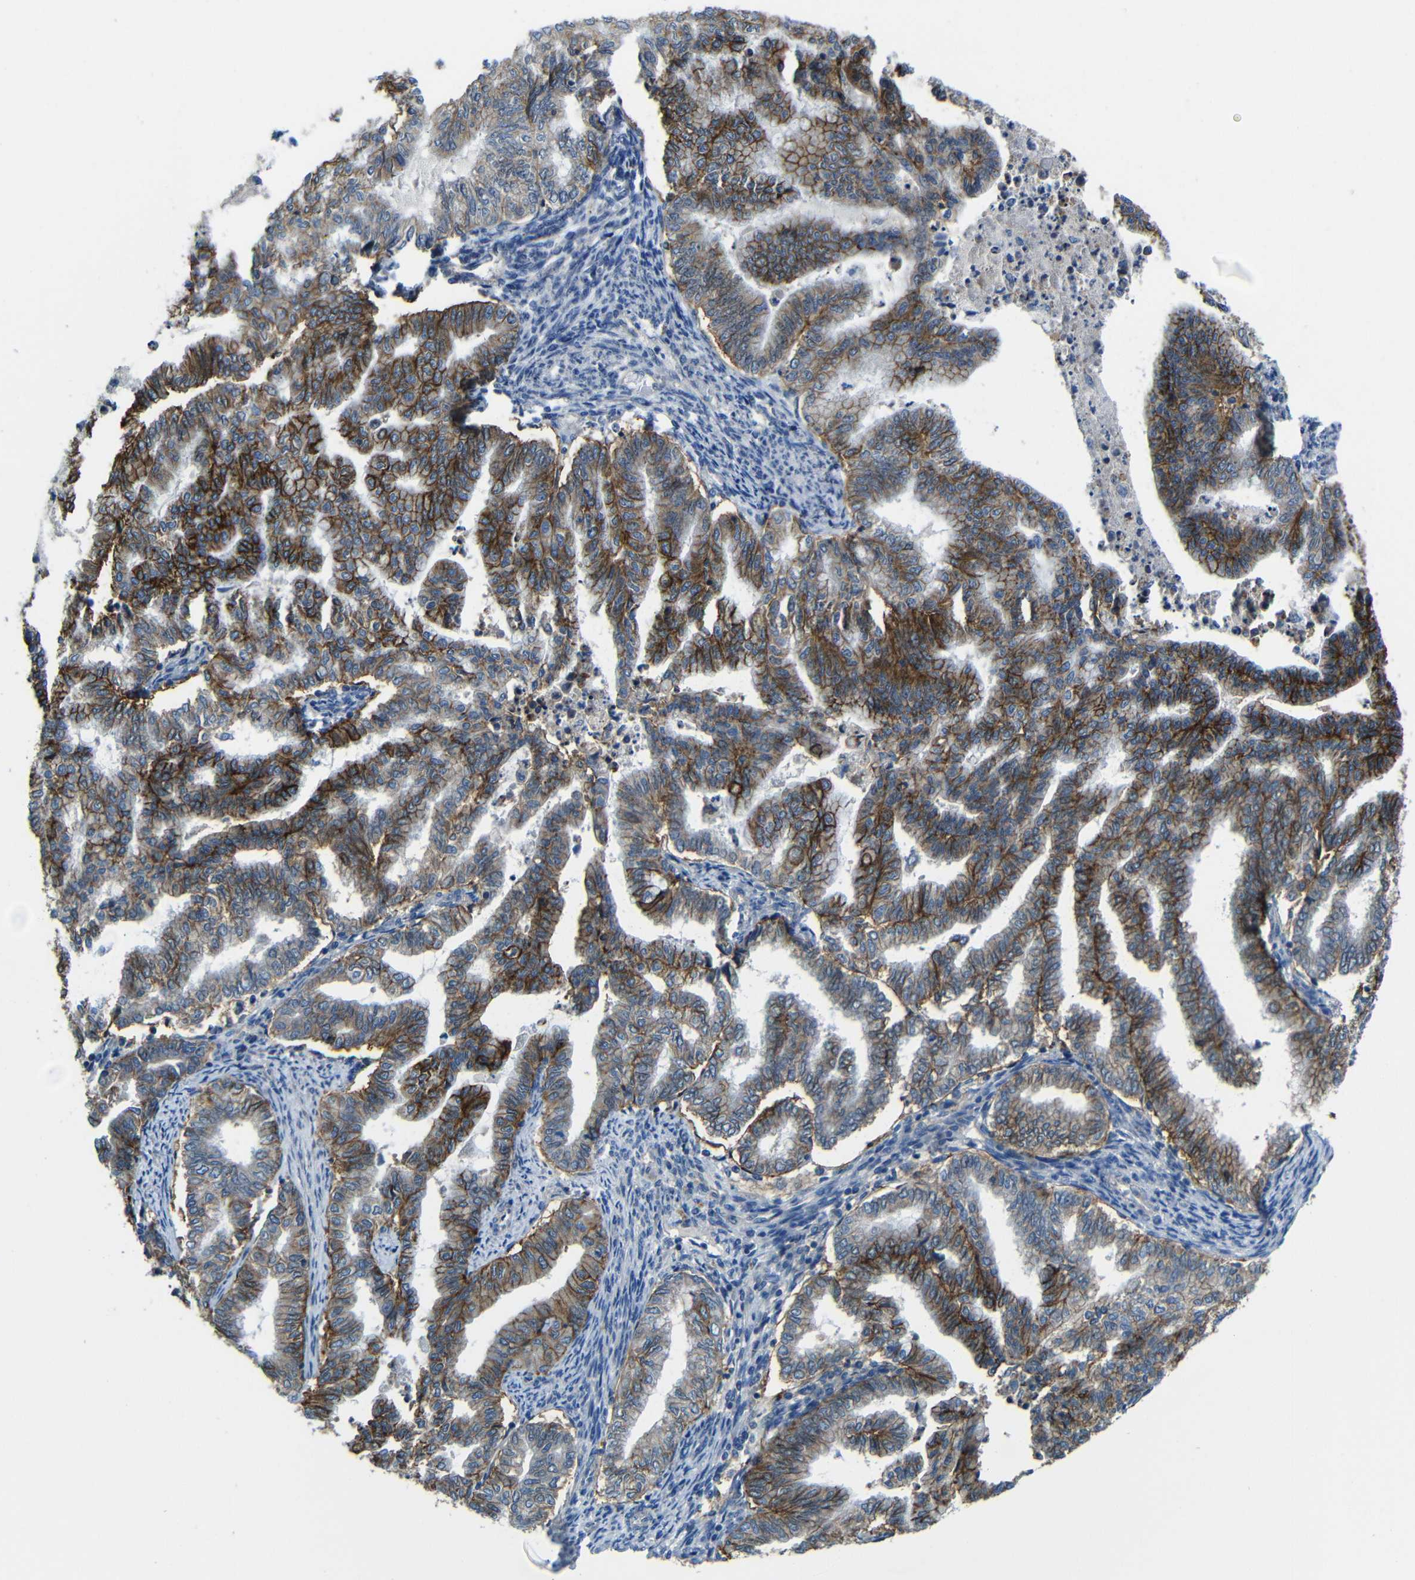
{"staining": {"intensity": "strong", "quantity": ">75%", "location": "cytoplasmic/membranous"}, "tissue": "endometrial cancer", "cell_type": "Tumor cells", "image_type": "cancer", "snomed": [{"axis": "morphology", "description": "Adenocarcinoma, NOS"}, {"axis": "topography", "description": "Endometrium"}], "caption": "DAB immunohistochemical staining of human endometrial cancer (adenocarcinoma) exhibits strong cytoplasmic/membranous protein positivity in approximately >75% of tumor cells. The staining was performed using DAB, with brown indicating positive protein expression. Nuclei are stained blue with hematoxylin.", "gene": "ZNF90", "patient": {"sex": "female", "age": 79}}